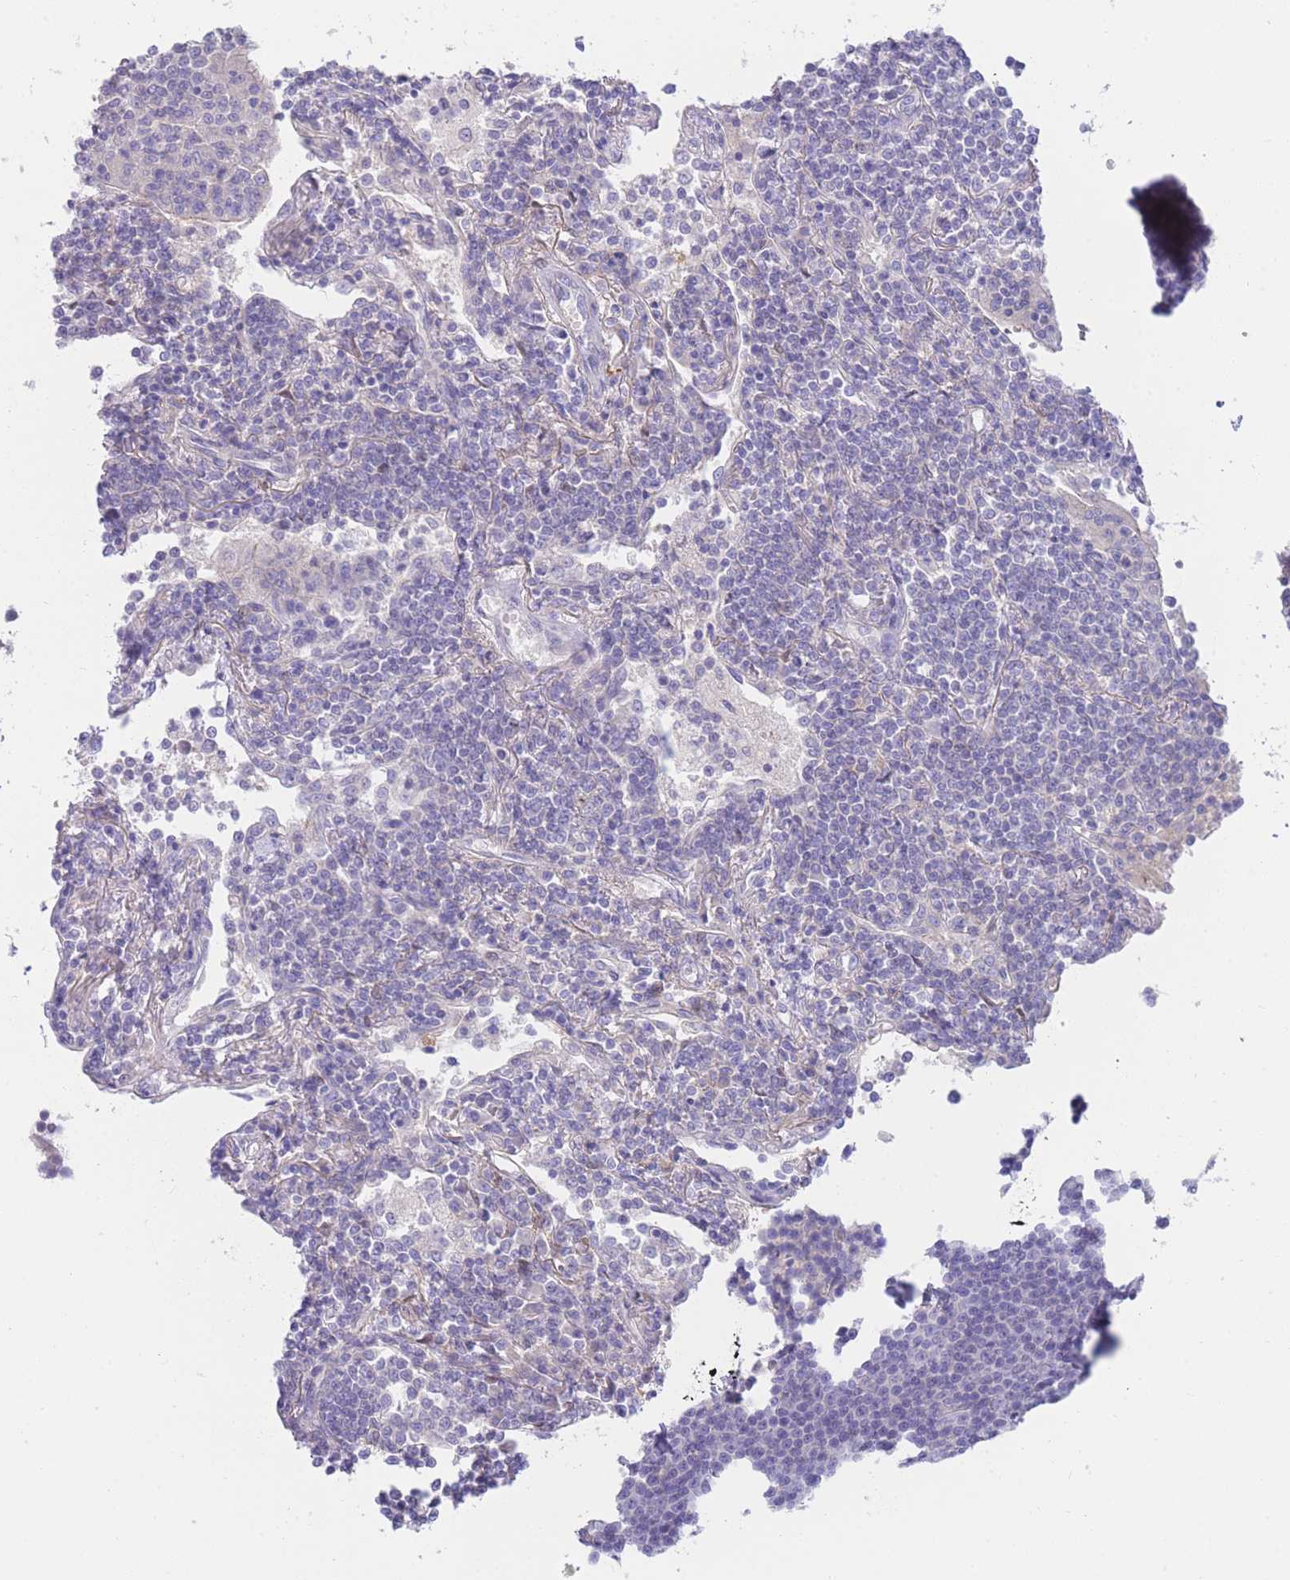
{"staining": {"intensity": "negative", "quantity": "none", "location": "none"}, "tissue": "lymphoma", "cell_type": "Tumor cells", "image_type": "cancer", "snomed": [{"axis": "morphology", "description": "Malignant lymphoma, non-Hodgkin's type, Low grade"}, {"axis": "topography", "description": "Lymph node"}], "caption": "This is a image of immunohistochemistry staining of lymphoma, which shows no staining in tumor cells. Brightfield microscopy of IHC stained with DAB (brown) and hematoxylin (blue), captured at high magnification.", "gene": "PCDHB3", "patient": {"sex": "female", "age": 67}}